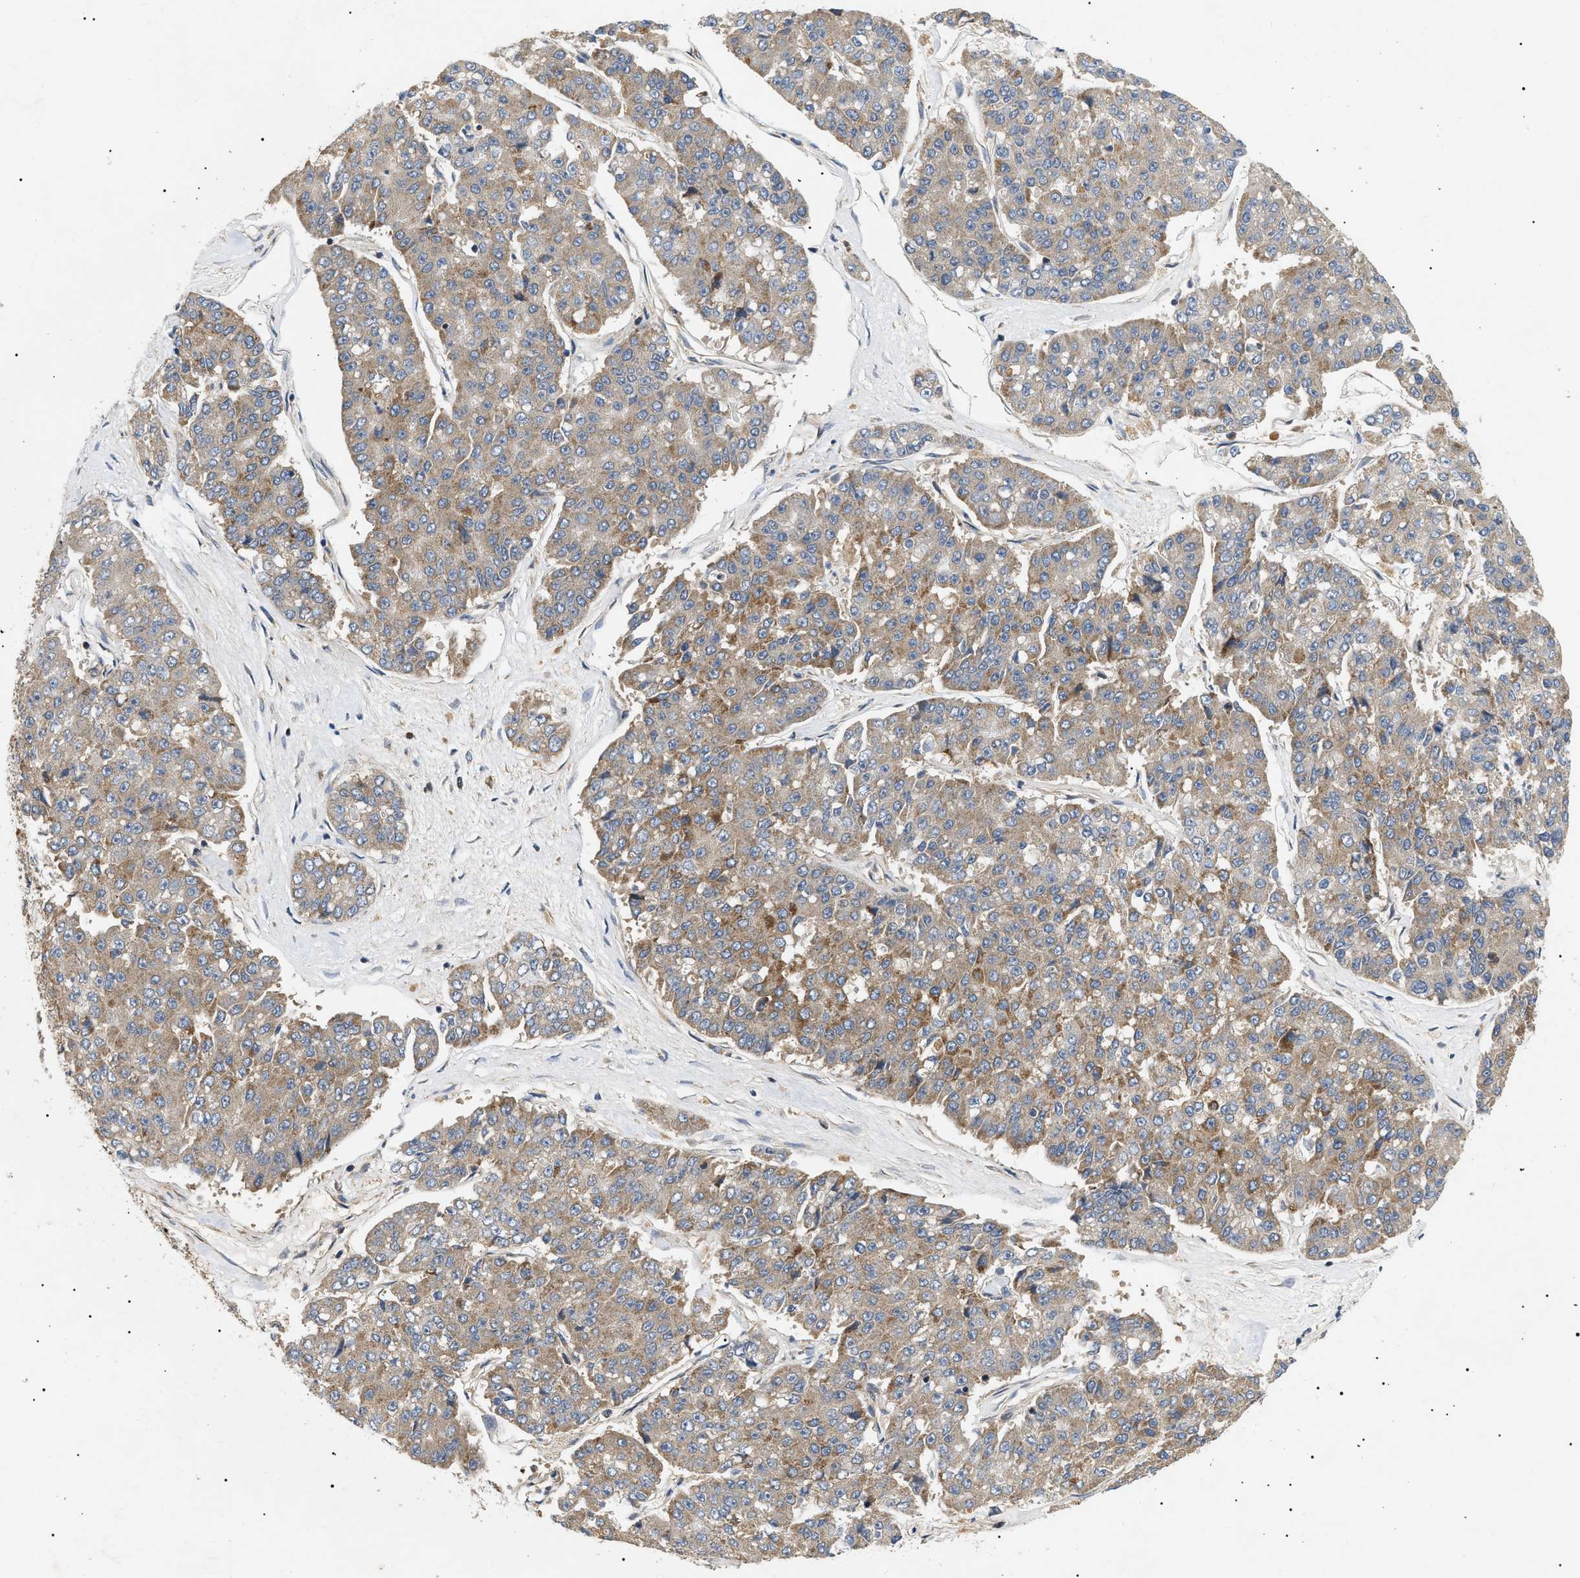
{"staining": {"intensity": "moderate", "quantity": ">75%", "location": "cytoplasmic/membranous"}, "tissue": "pancreatic cancer", "cell_type": "Tumor cells", "image_type": "cancer", "snomed": [{"axis": "morphology", "description": "Adenocarcinoma, NOS"}, {"axis": "topography", "description": "Pancreas"}], "caption": "Protein staining reveals moderate cytoplasmic/membranous staining in approximately >75% of tumor cells in pancreatic cancer.", "gene": "PPM1B", "patient": {"sex": "male", "age": 50}}